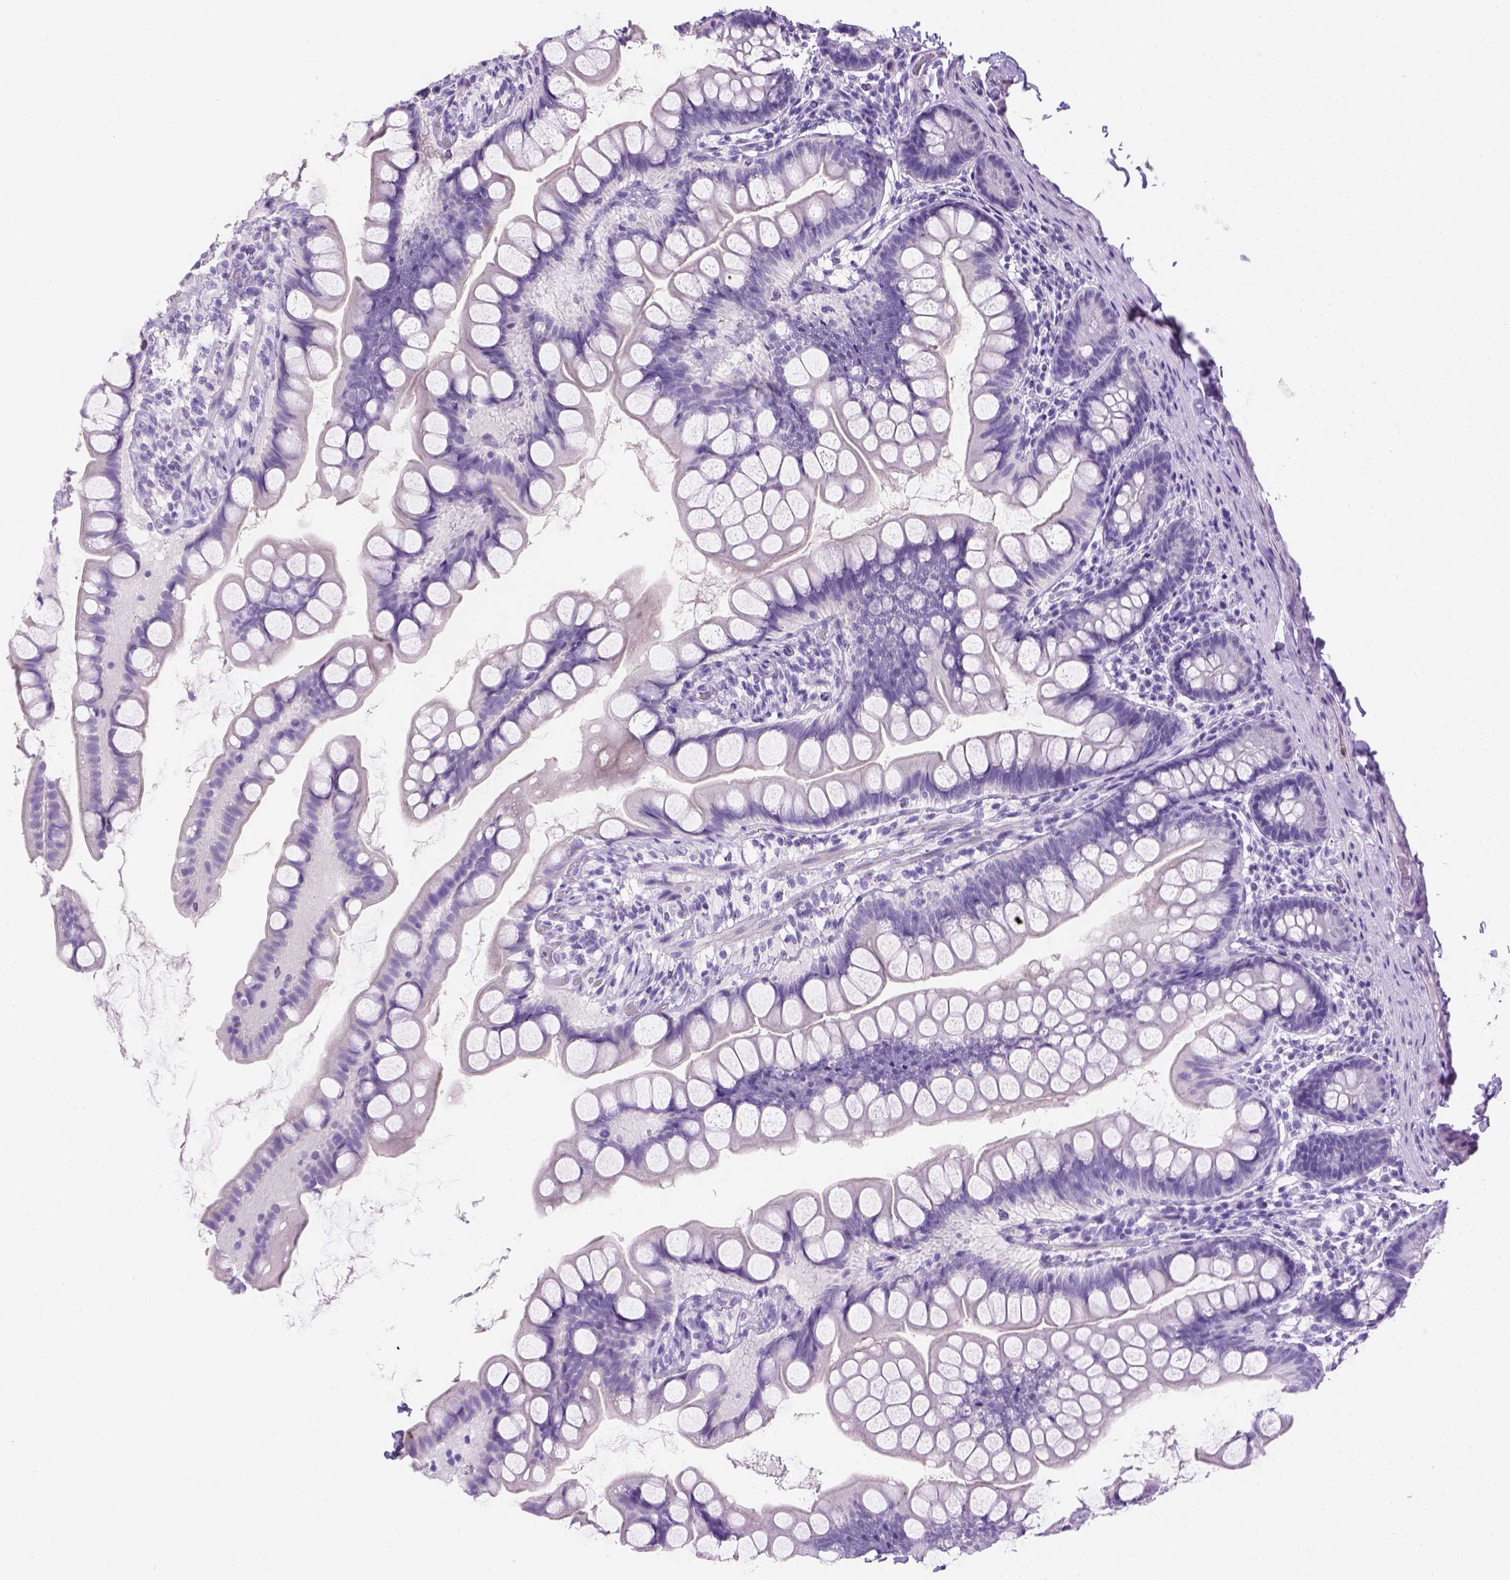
{"staining": {"intensity": "negative", "quantity": "none", "location": "none"}, "tissue": "small intestine", "cell_type": "Glandular cells", "image_type": "normal", "snomed": [{"axis": "morphology", "description": "Normal tissue, NOS"}, {"axis": "topography", "description": "Small intestine"}], "caption": "Human small intestine stained for a protein using immunohistochemistry demonstrates no staining in glandular cells.", "gene": "TMEM38A", "patient": {"sex": "male", "age": 70}}